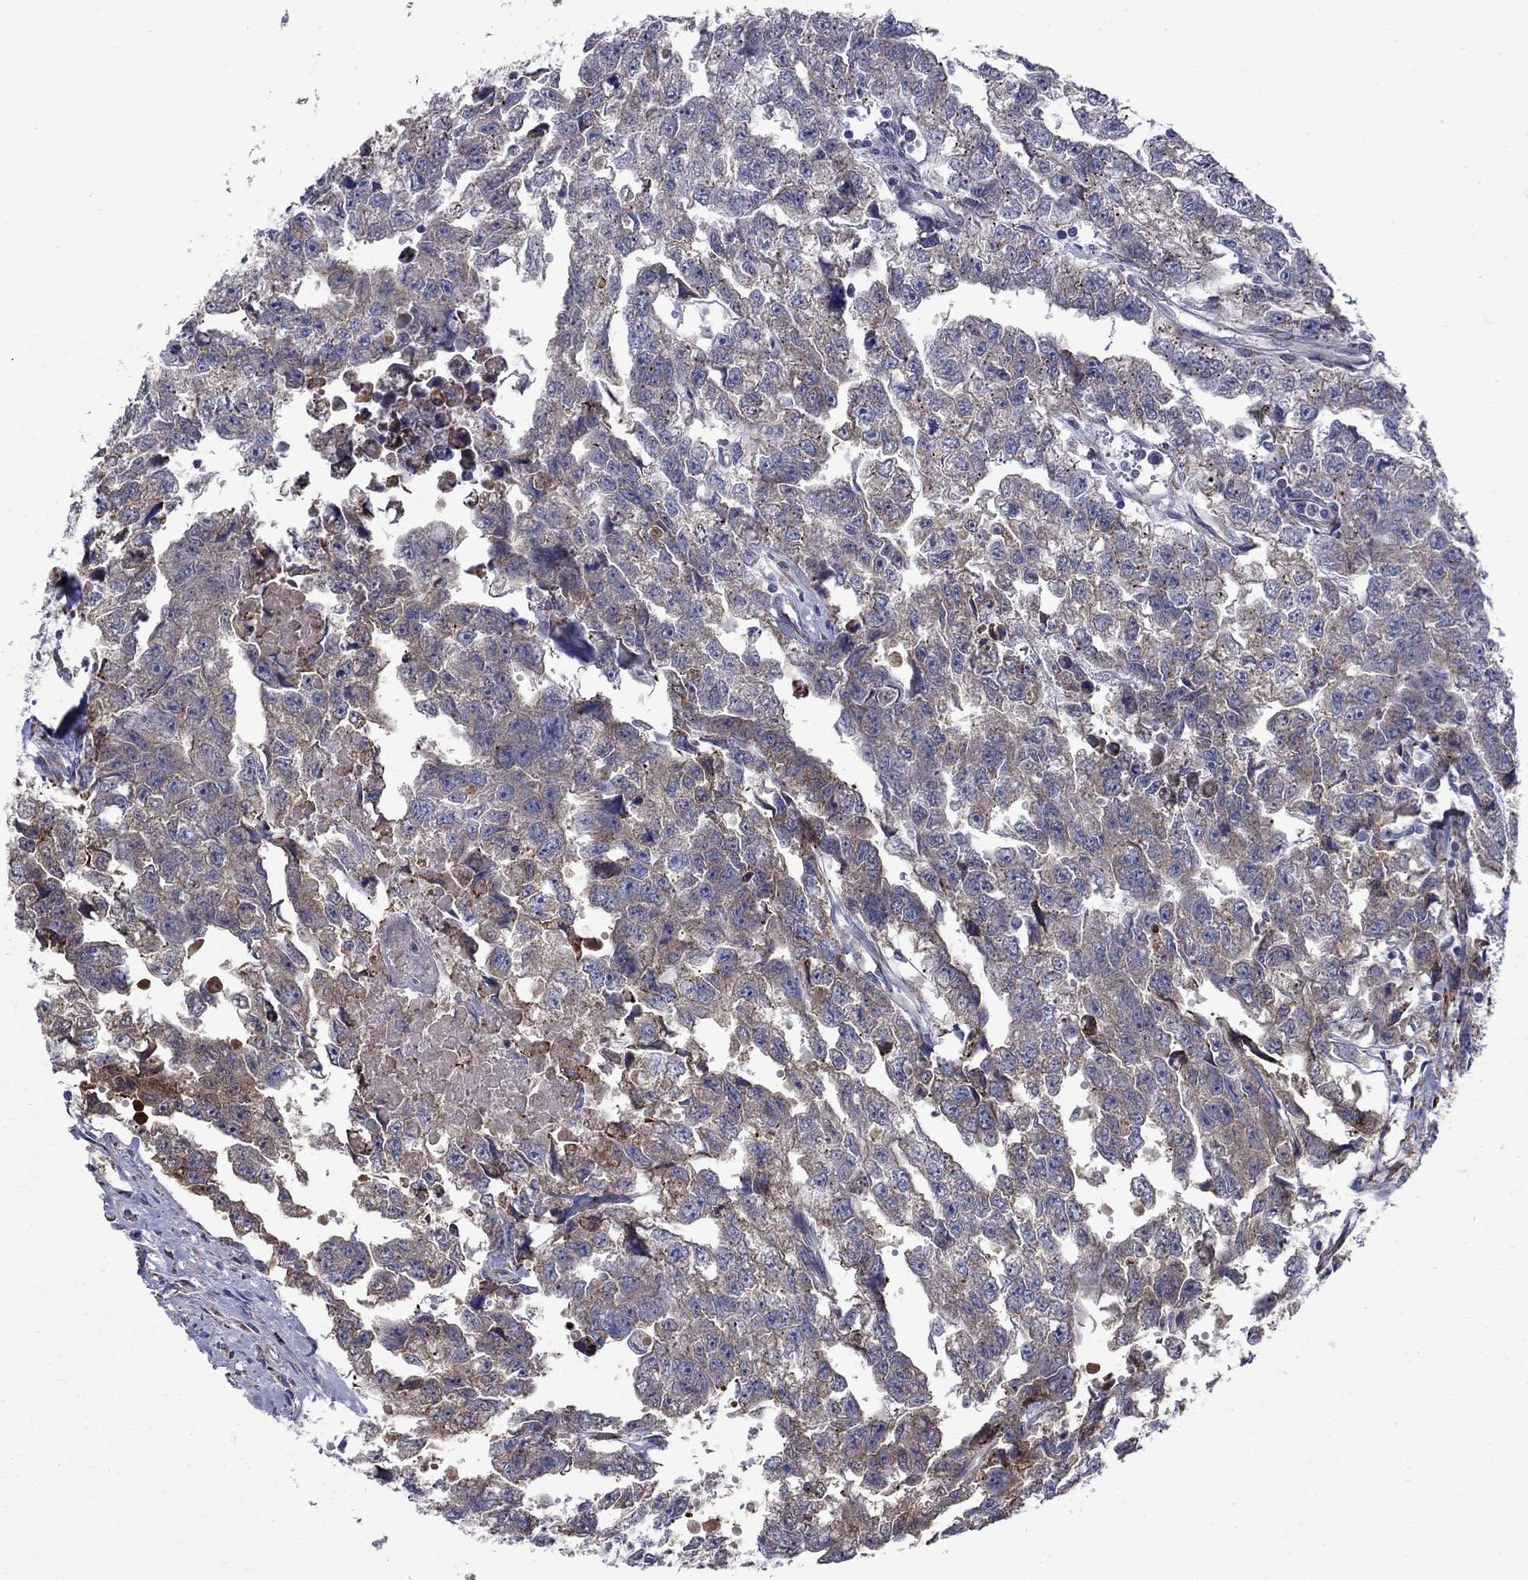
{"staining": {"intensity": "moderate", "quantity": "<25%", "location": "cytoplasmic/membranous"}, "tissue": "testis cancer", "cell_type": "Tumor cells", "image_type": "cancer", "snomed": [{"axis": "morphology", "description": "Carcinoma, Embryonal, NOS"}, {"axis": "morphology", "description": "Teratoma, malignant, NOS"}, {"axis": "topography", "description": "Testis"}], "caption": "Tumor cells reveal moderate cytoplasmic/membranous expression in about <25% of cells in testis malignant teratoma. The staining was performed using DAB, with brown indicating positive protein expression. Nuclei are stained blue with hematoxylin.", "gene": "ASNS", "patient": {"sex": "male", "age": 44}}